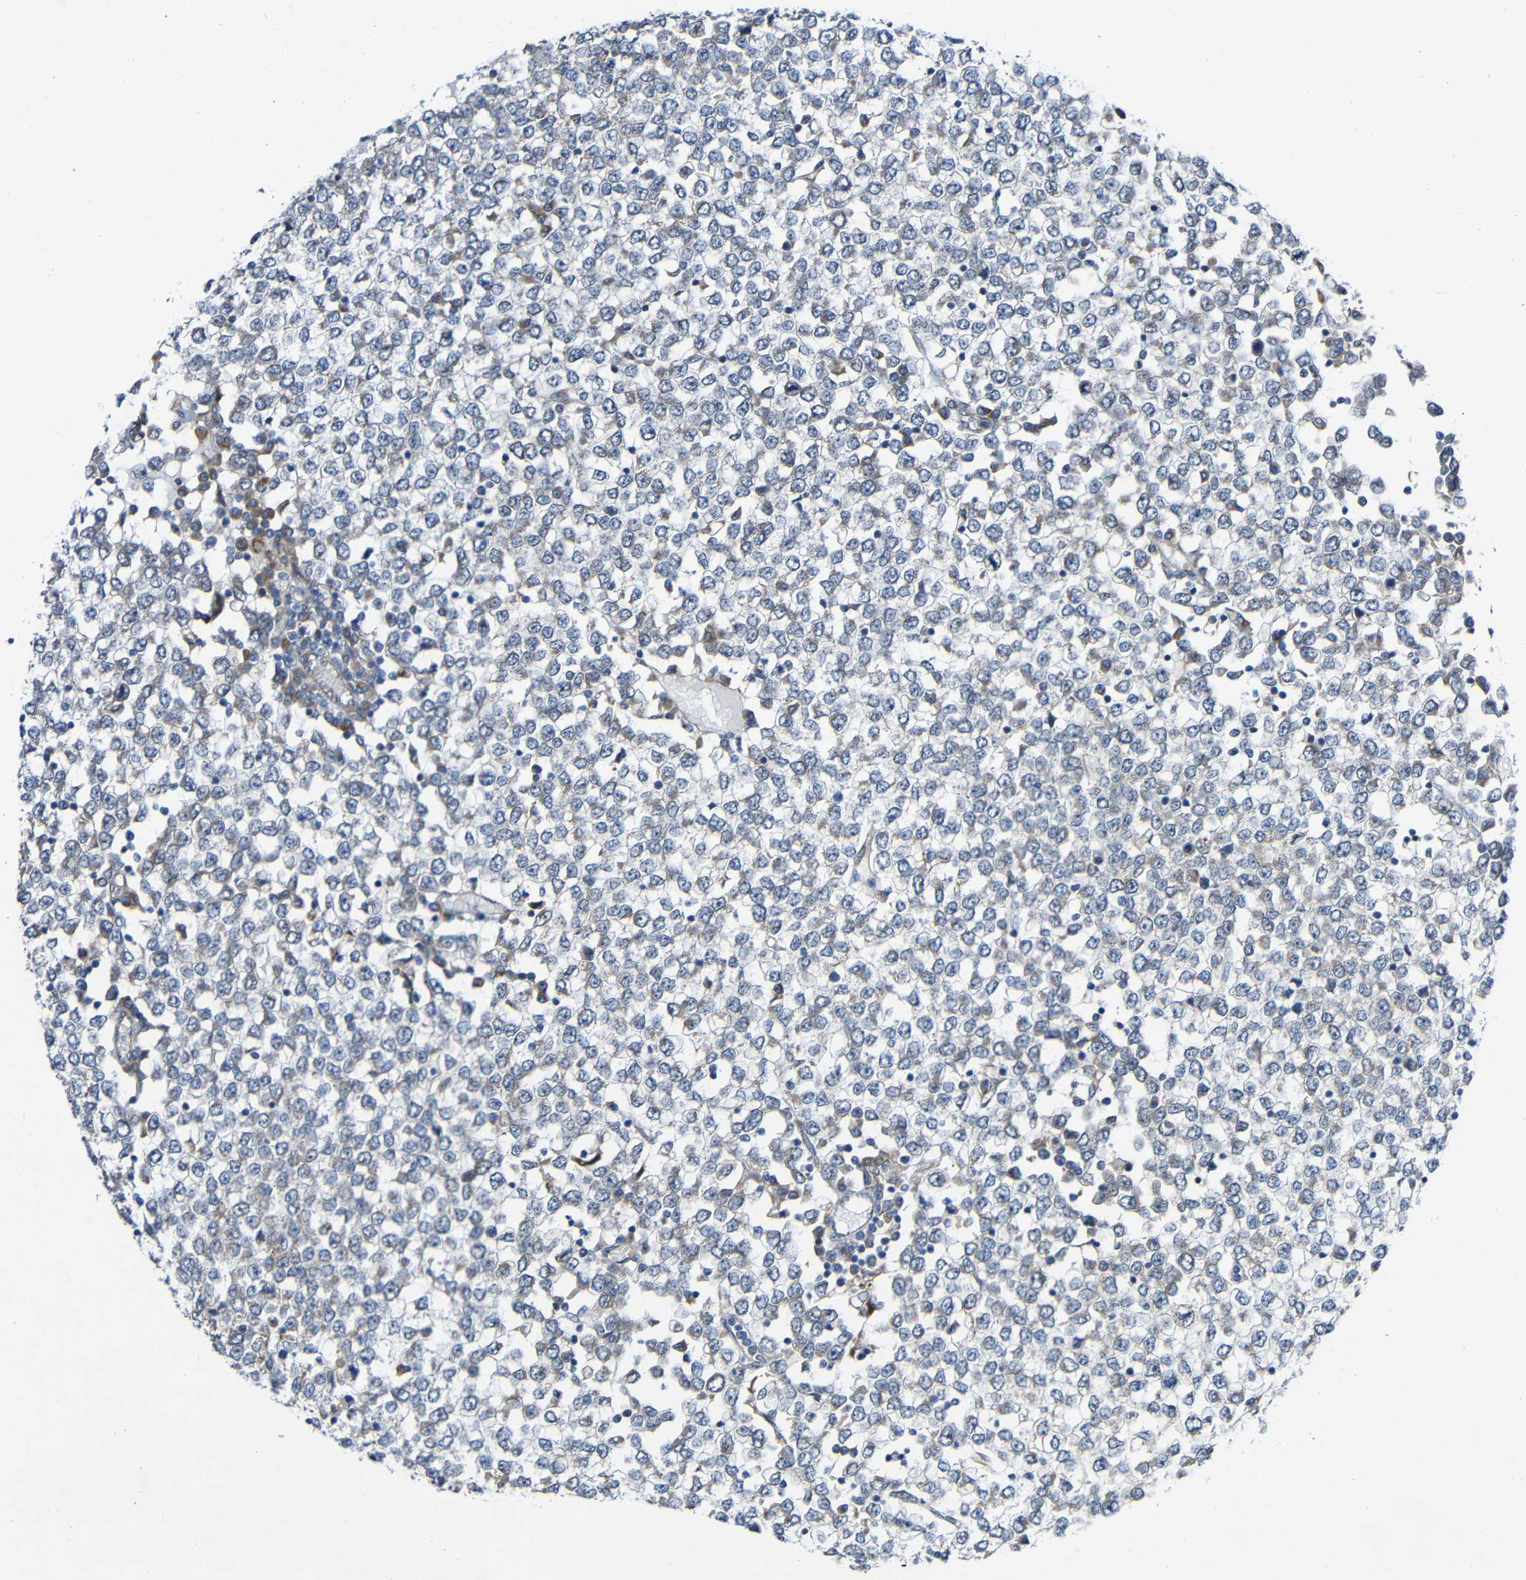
{"staining": {"intensity": "negative", "quantity": "none", "location": "none"}, "tissue": "testis cancer", "cell_type": "Tumor cells", "image_type": "cancer", "snomed": [{"axis": "morphology", "description": "Seminoma, NOS"}, {"axis": "topography", "description": "Testis"}], "caption": "Tumor cells are negative for protein expression in human testis seminoma.", "gene": "TMEM25", "patient": {"sex": "male", "age": 65}}